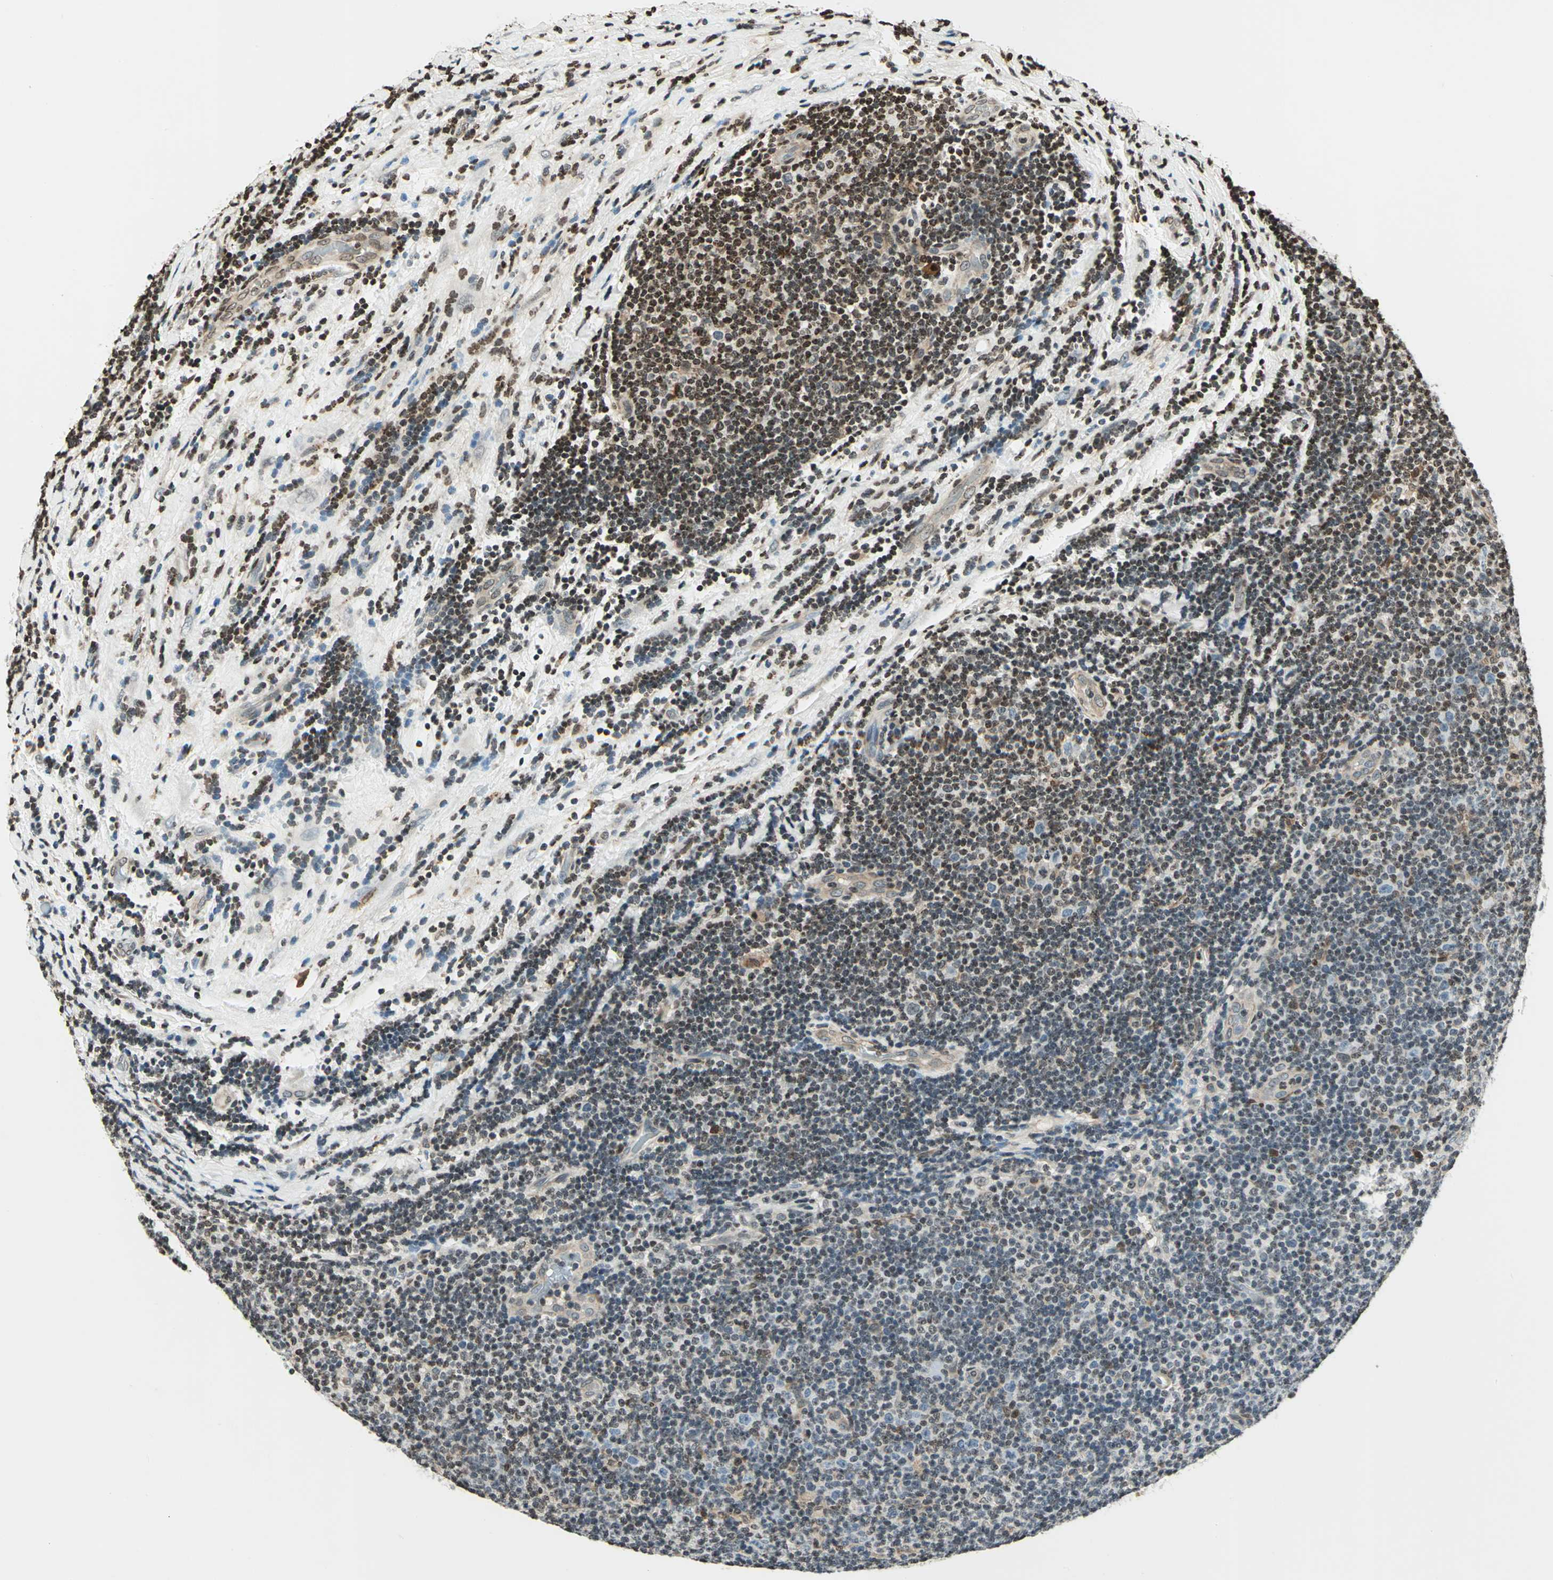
{"staining": {"intensity": "weak", "quantity": "25%-75%", "location": "cytoplasmic/membranous,nuclear"}, "tissue": "lymphoma", "cell_type": "Tumor cells", "image_type": "cancer", "snomed": [{"axis": "morphology", "description": "Malignant lymphoma, non-Hodgkin's type, Low grade"}, {"axis": "topography", "description": "Lymph node"}], "caption": "Immunohistochemical staining of malignant lymphoma, non-Hodgkin's type (low-grade) demonstrates weak cytoplasmic/membranous and nuclear protein expression in about 25%-75% of tumor cells.", "gene": "LGALS3", "patient": {"sex": "male", "age": 83}}